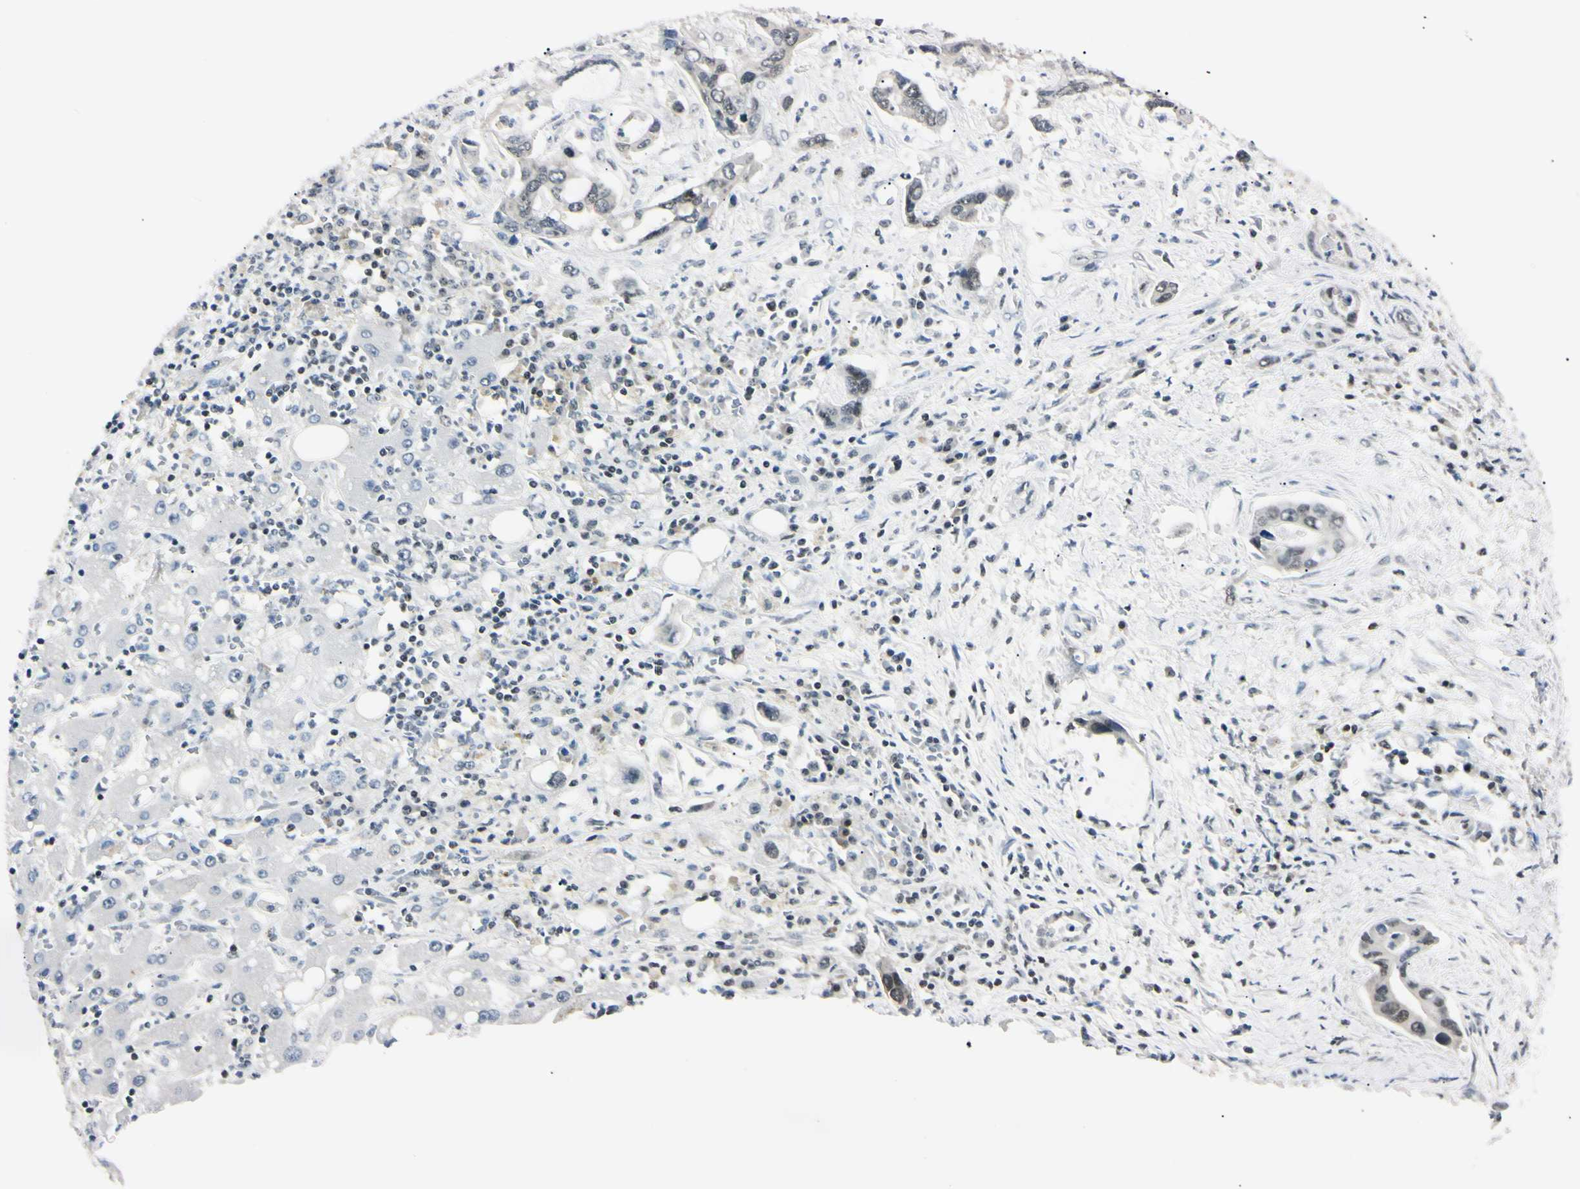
{"staining": {"intensity": "moderate", "quantity": "<25%", "location": "nuclear"}, "tissue": "liver cancer", "cell_type": "Tumor cells", "image_type": "cancer", "snomed": [{"axis": "morphology", "description": "Cholangiocarcinoma"}, {"axis": "topography", "description": "Liver"}], "caption": "This histopathology image reveals immunohistochemistry (IHC) staining of liver cancer (cholangiocarcinoma), with low moderate nuclear staining in approximately <25% of tumor cells.", "gene": "C1orf174", "patient": {"sex": "female", "age": 65}}